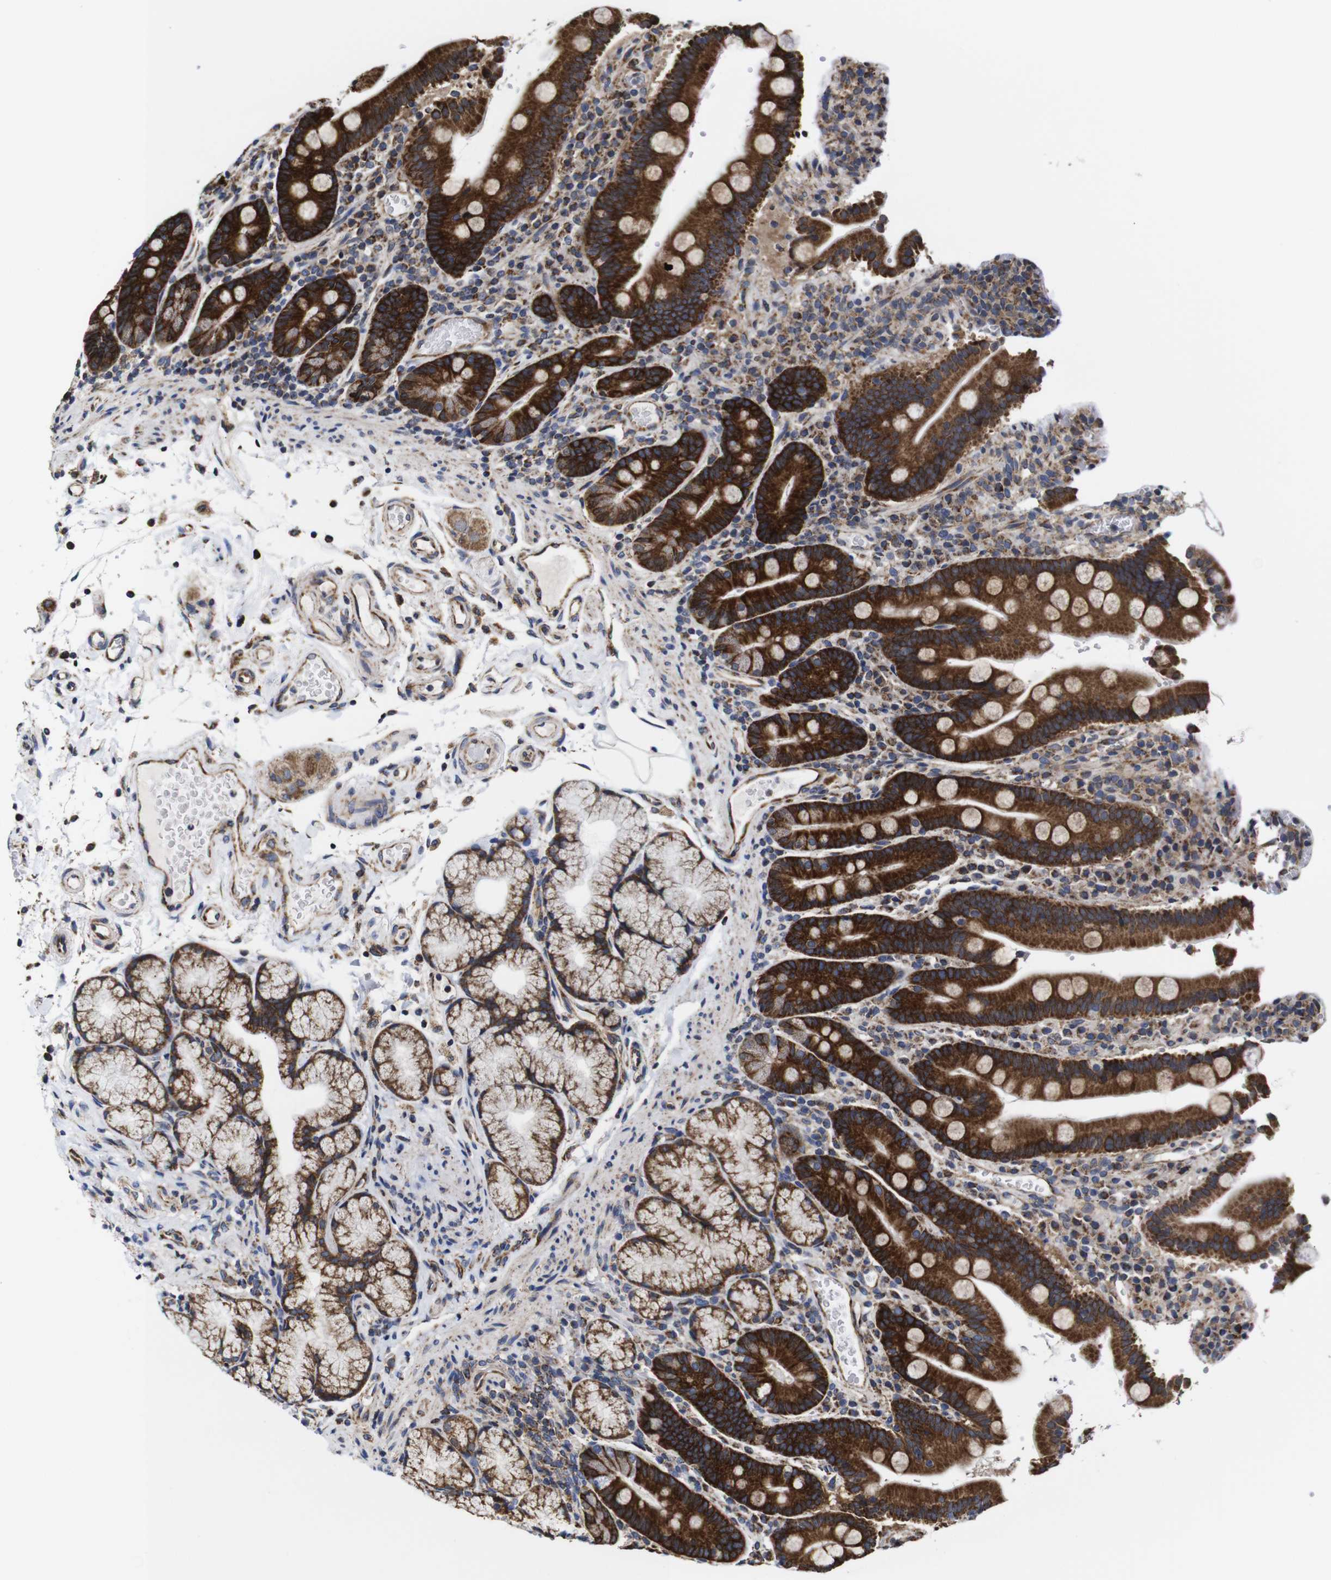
{"staining": {"intensity": "strong", "quantity": ">75%", "location": "cytoplasmic/membranous"}, "tissue": "duodenum", "cell_type": "Glandular cells", "image_type": "normal", "snomed": [{"axis": "morphology", "description": "Normal tissue, NOS"}, {"axis": "topography", "description": "Small intestine, NOS"}], "caption": "This photomicrograph shows immunohistochemistry staining of benign duodenum, with high strong cytoplasmic/membranous staining in about >75% of glandular cells.", "gene": "C17orf80", "patient": {"sex": "female", "age": 71}}